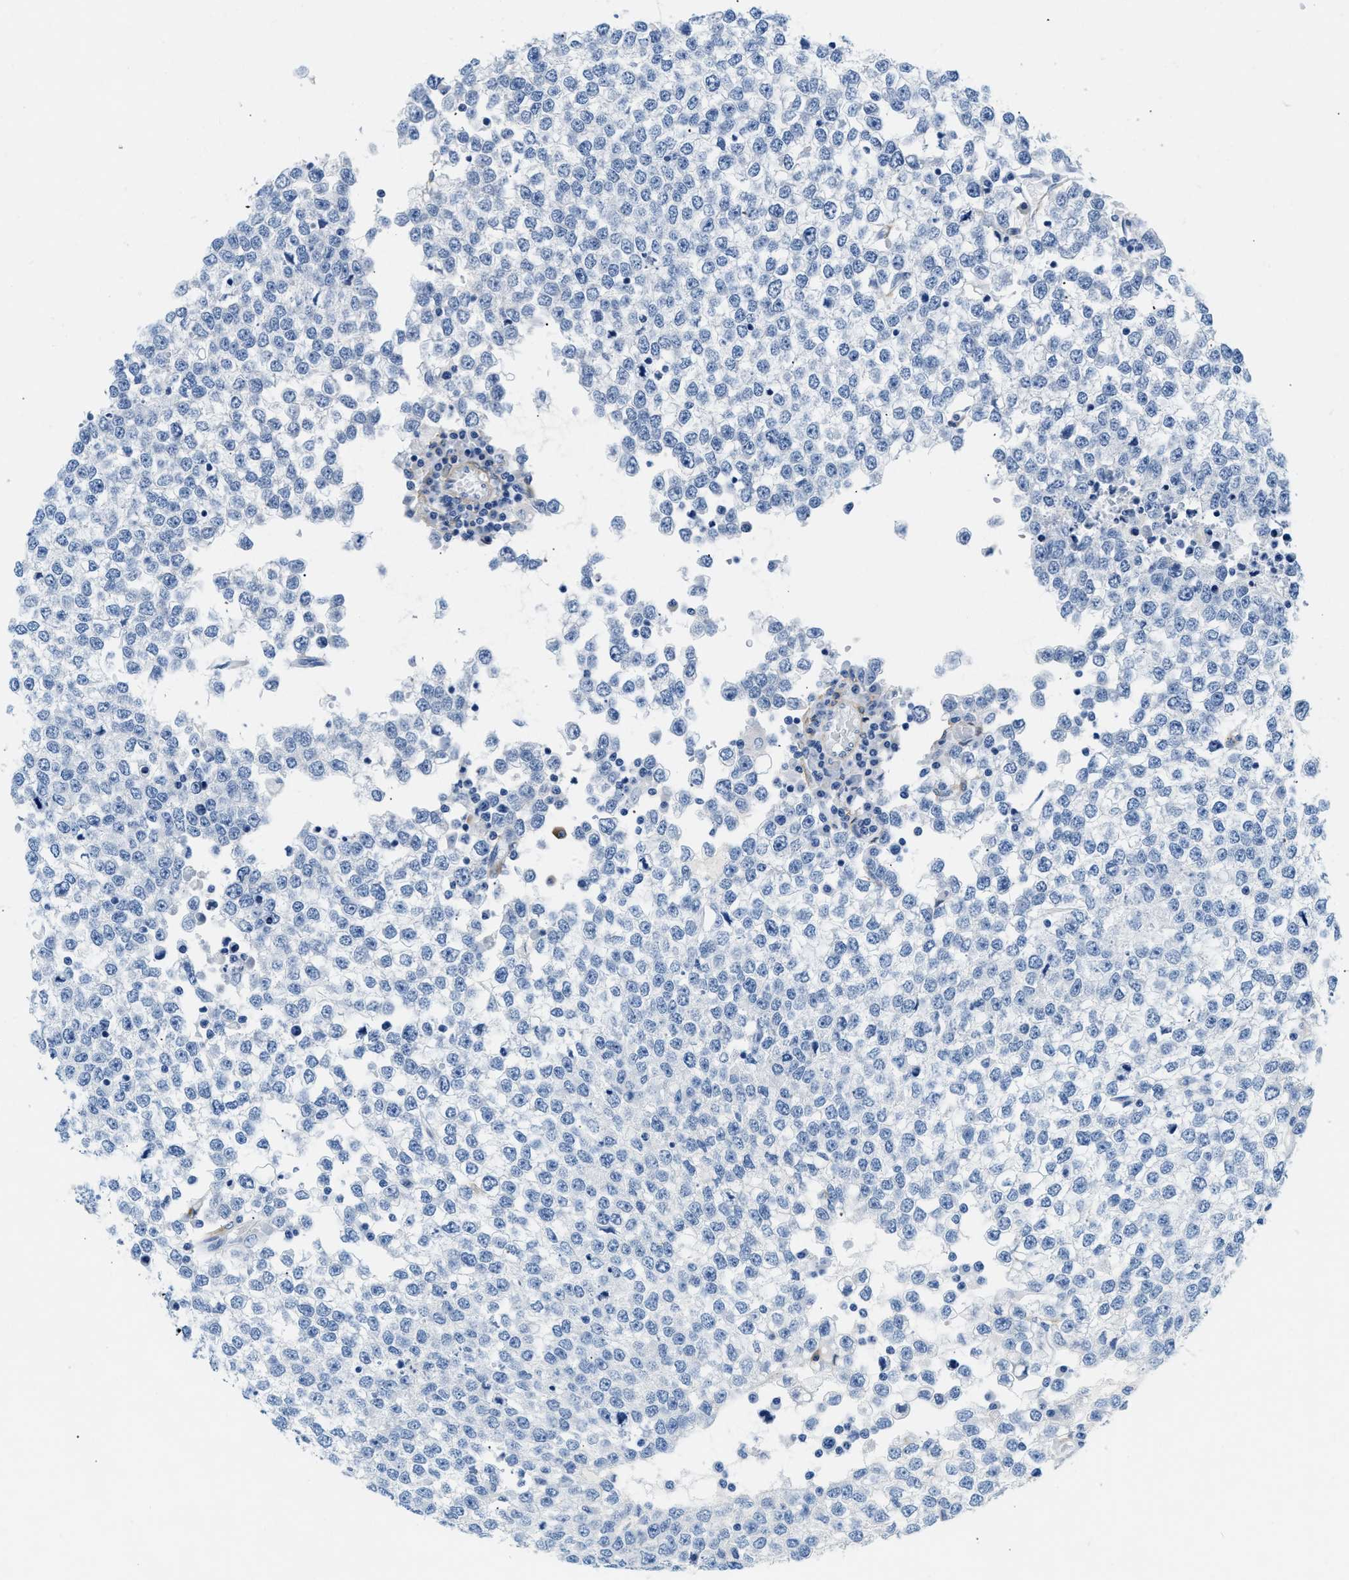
{"staining": {"intensity": "negative", "quantity": "none", "location": "none"}, "tissue": "testis cancer", "cell_type": "Tumor cells", "image_type": "cancer", "snomed": [{"axis": "morphology", "description": "Seminoma, NOS"}, {"axis": "topography", "description": "Testis"}], "caption": "An image of seminoma (testis) stained for a protein shows no brown staining in tumor cells. Nuclei are stained in blue.", "gene": "PDGFRB", "patient": {"sex": "male", "age": 65}}